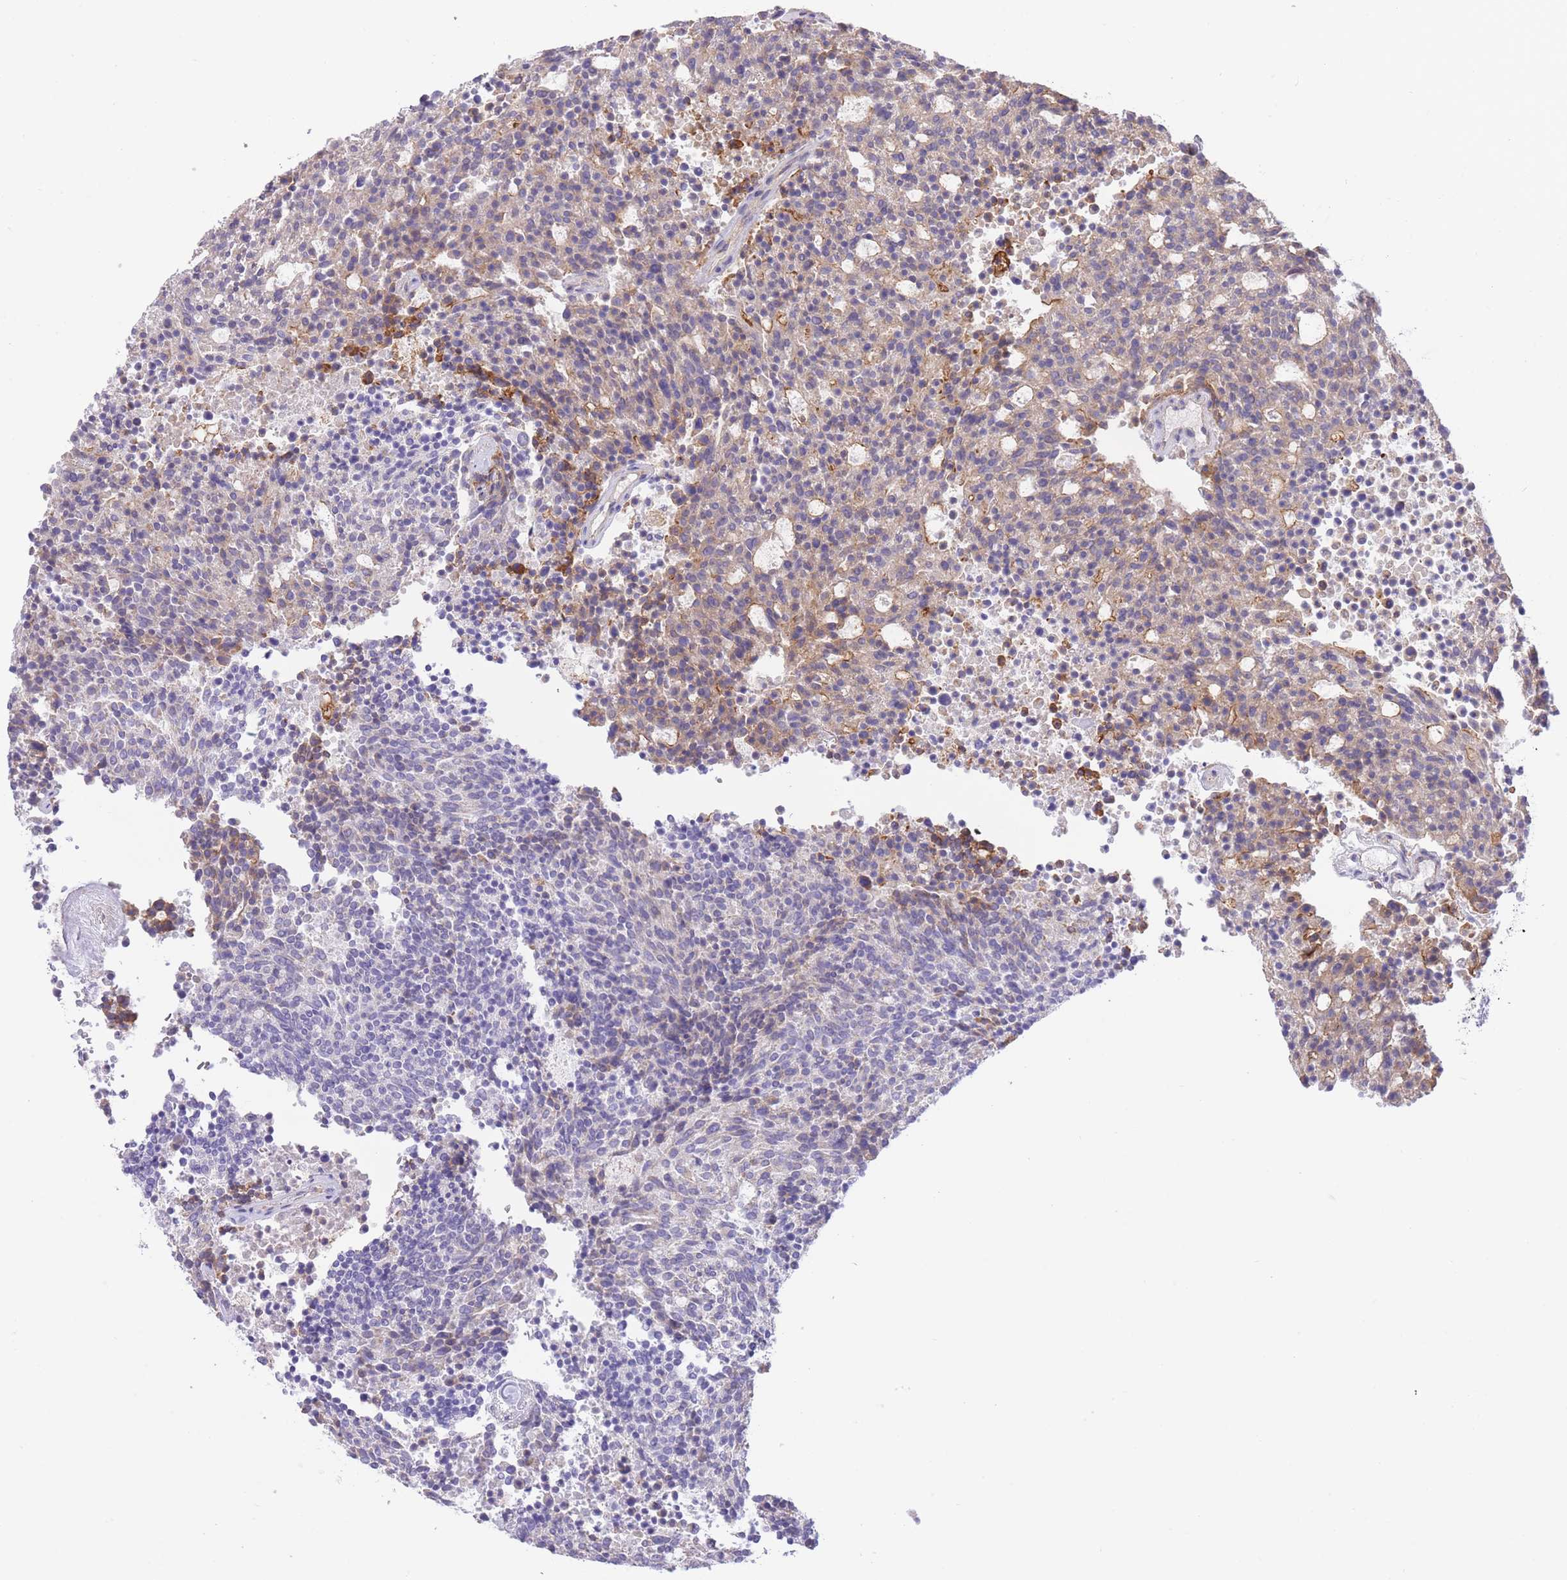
{"staining": {"intensity": "negative", "quantity": "none", "location": "none"}, "tissue": "carcinoid", "cell_type": "Tumor cells", "image_type": "cancer", "snomed": [{"axis": "morphology", "description": "Carcinoid, malignant, NOS"}, {"axis": "topography", "description": "Pancreas"}], "caption": "The image demonstrates no significant staining in tumor cells of carcinoid (malignant).", "gene": "PGM1", "patient": {"sex": "female", "age": 54}}